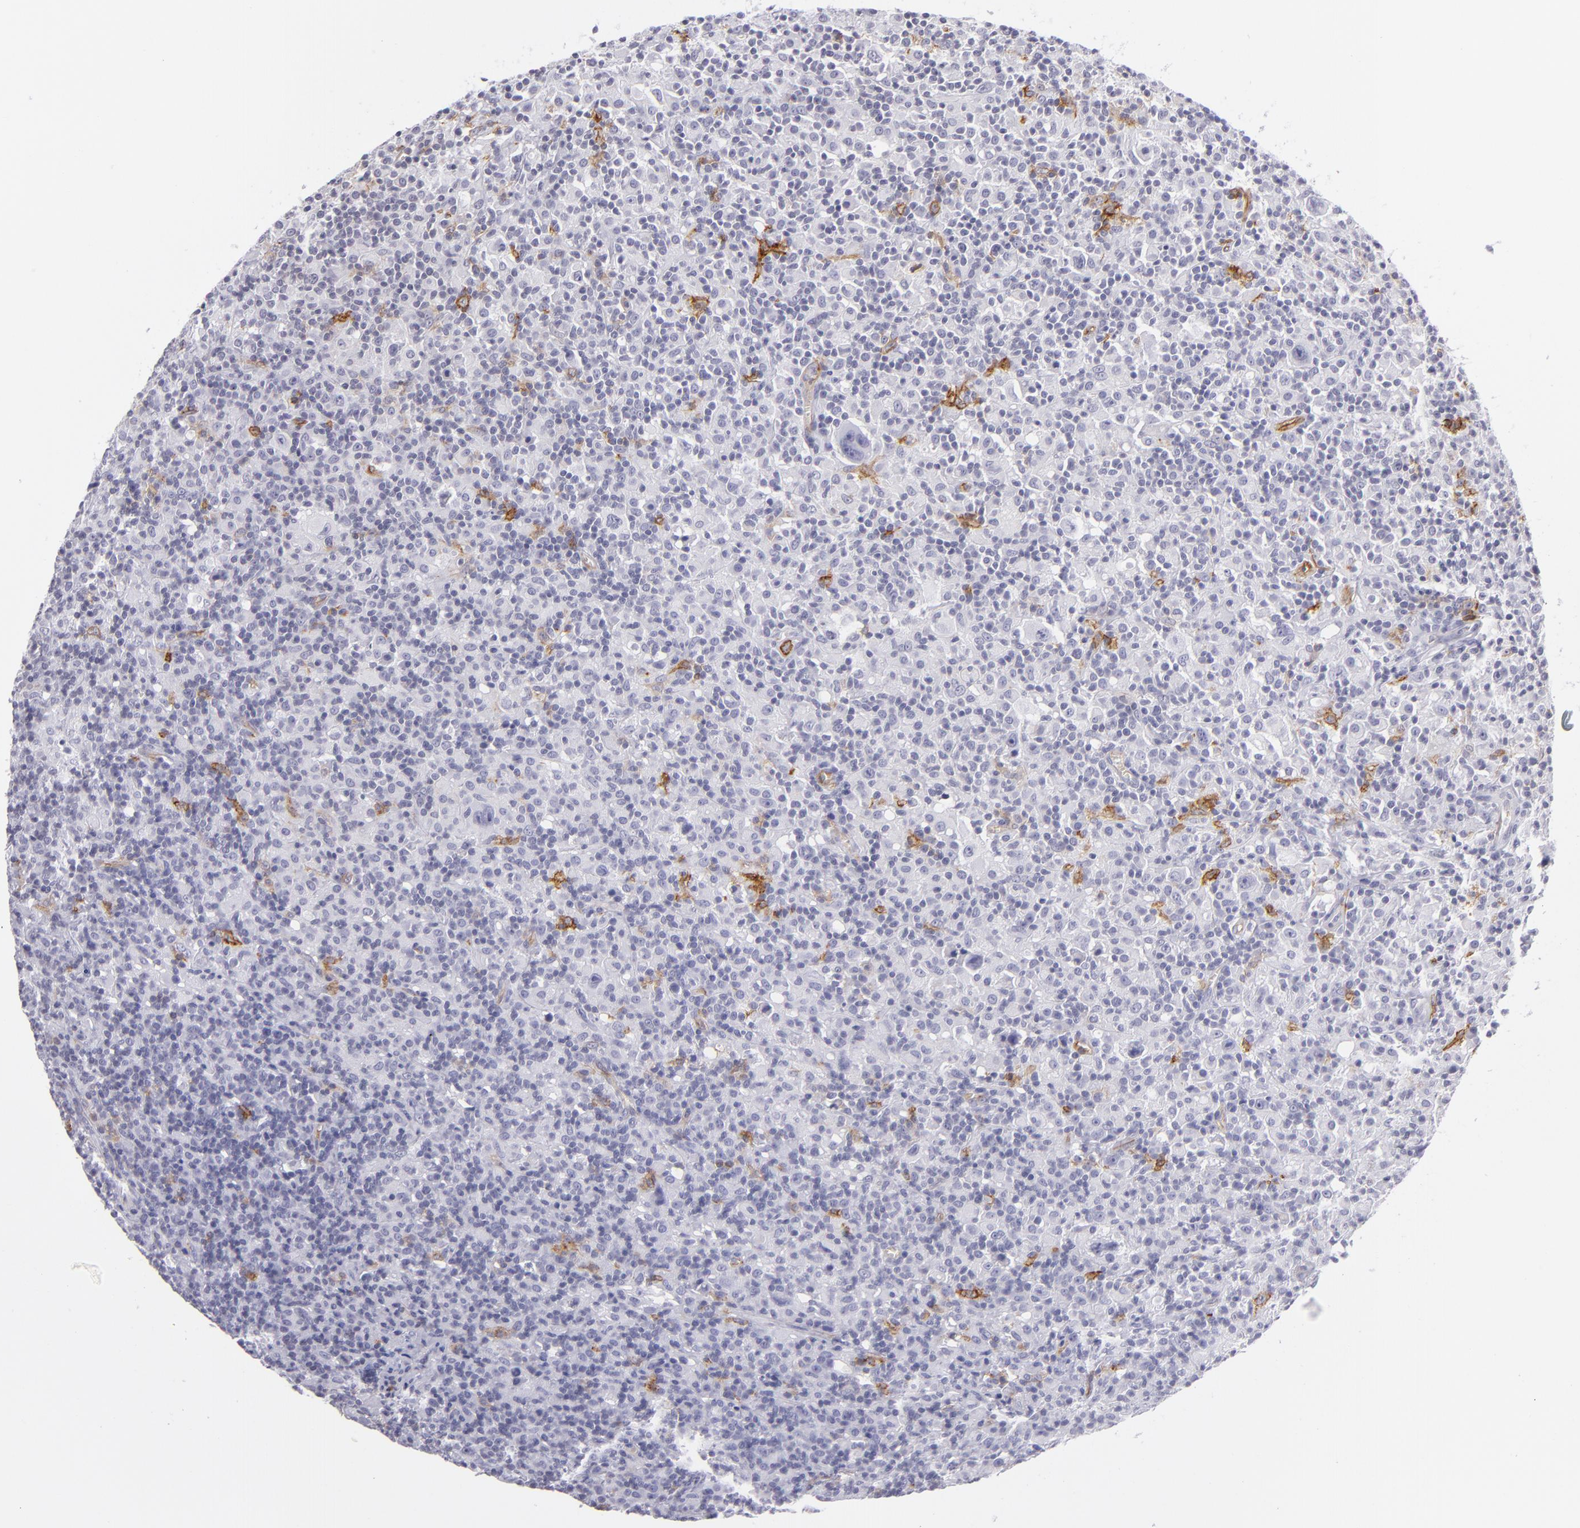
{"staining": {"intensity": "negative", "quantity": "none", "location": "none"}, "tissue": "lymphoma", "cell_type": "Tumor cells", "image_type": "cancer", "snomed": [{"axis": "morphology", "description": "Hodgkin's disease, NOS"}, {"axis": "topography", "description": "Lymph node"}], "caption": "IHC of Hodgkin's disease demonstrates no expression in tumor cells.", "gene": "THBD", "patient": {"sex": "male", "age": 46}}